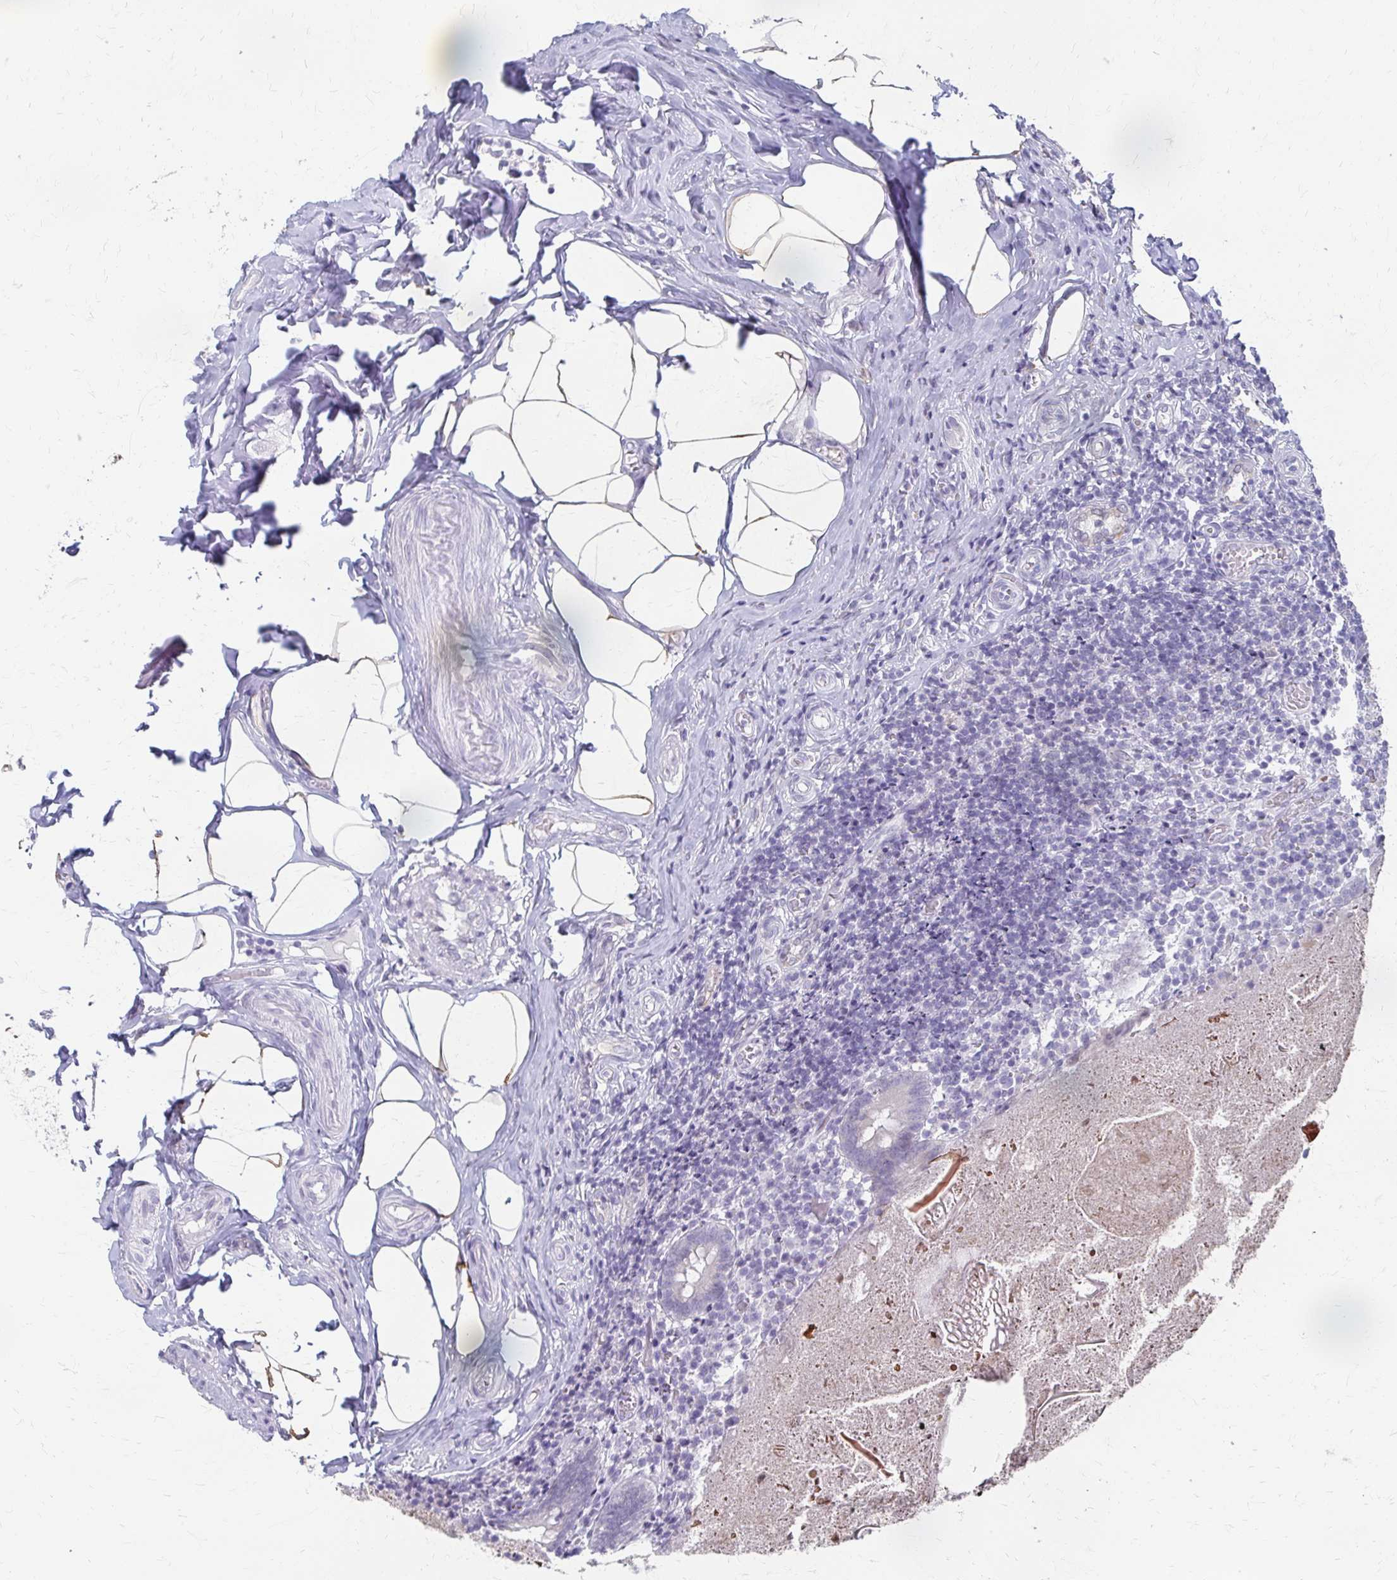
{"staining": {"intensity": "negative", "quantity": "none", "location": "none"}, "tissue": "appendix", "cell_type": "Glandular cells", "image_type": "normal", "snomed": [{"axis": "morphology", "description": "Normal tissue, NOS"}, {"axis": "topography", "description": "Appendix"}], "caption": "The photomicrograph displays no significant staining in glandular cells of appendix. (DAB immunohistochemistry (IHC) with hematoxylin counter stain).", "gene": "CYB5A", "patient": {"sex": "female", "age": 17}}